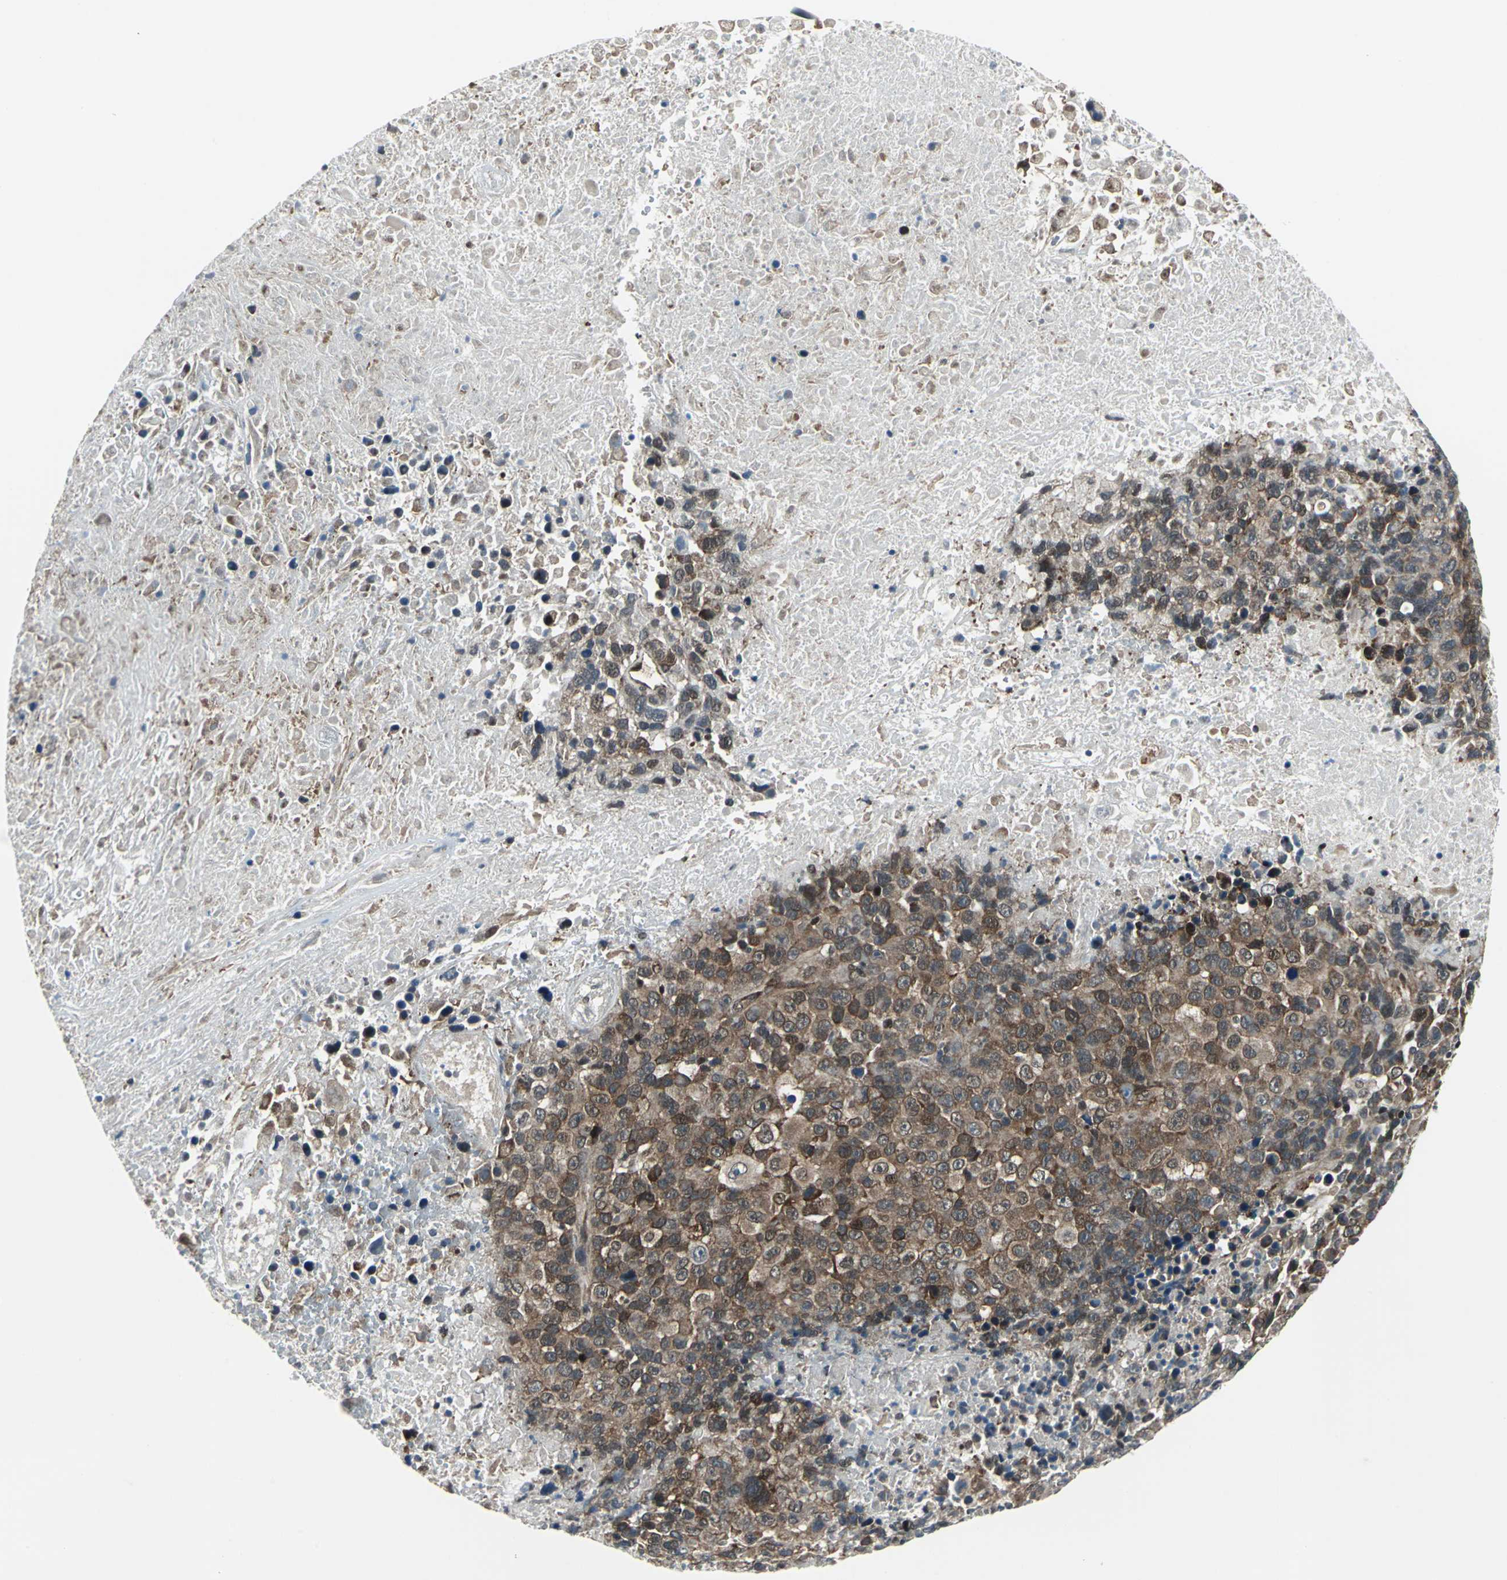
{"staining": {"intensity": "moderate", "quantity": ">75%", "location": "cytoplasmic/membranous,nuclear"}, "tissue": "melanoma", "cell_type": "Tumor cells", "image_type": "cancer", "snomed": [{"axis": "morphology", "description": "Malignant melanoma, Metastatic site"}, {"axis": "topography", "description": "Cerebral cortex"}], "caption": "Approximately >75% of tumor cells in human melanoma display moderate cytoplasmic/membranous and nuclear protein staining as visualized by brown immunohistochemical staining.", "gene": "POLR3K", "patient": {"sex": "female", "age": 52}}